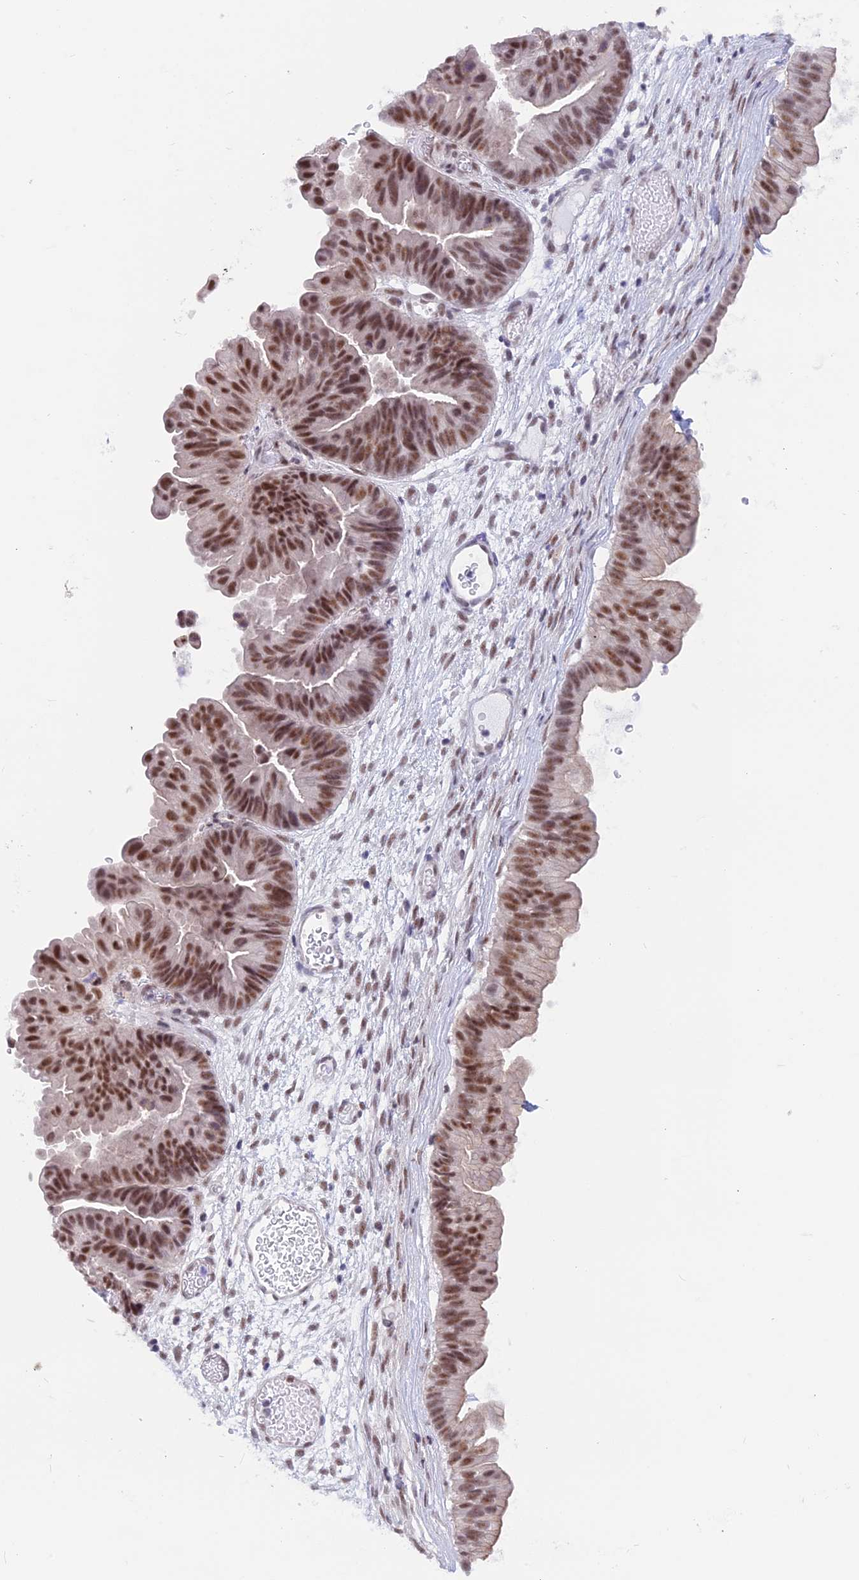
{"staining": {"intensity": "moderate", "quantity": ">75%", "location": "nuclear"}, "tissue": "ovarian cancer", "cell_type": "Tumor cells", "image_type": "cancer", "snomed": [{"axis": "morphology", "description": "Cystadenocarcinoma, mucinous, NOS"}, {"axis": "topography", "description": "Ovary"}], "caption": "Ovarian cancer stained for a protein (brown) displays moderate nuclear positive positivity in approximately >75% of tumor cells.", "gene": "SRSF5", "patient": {"sex": "female", "age": 61}}